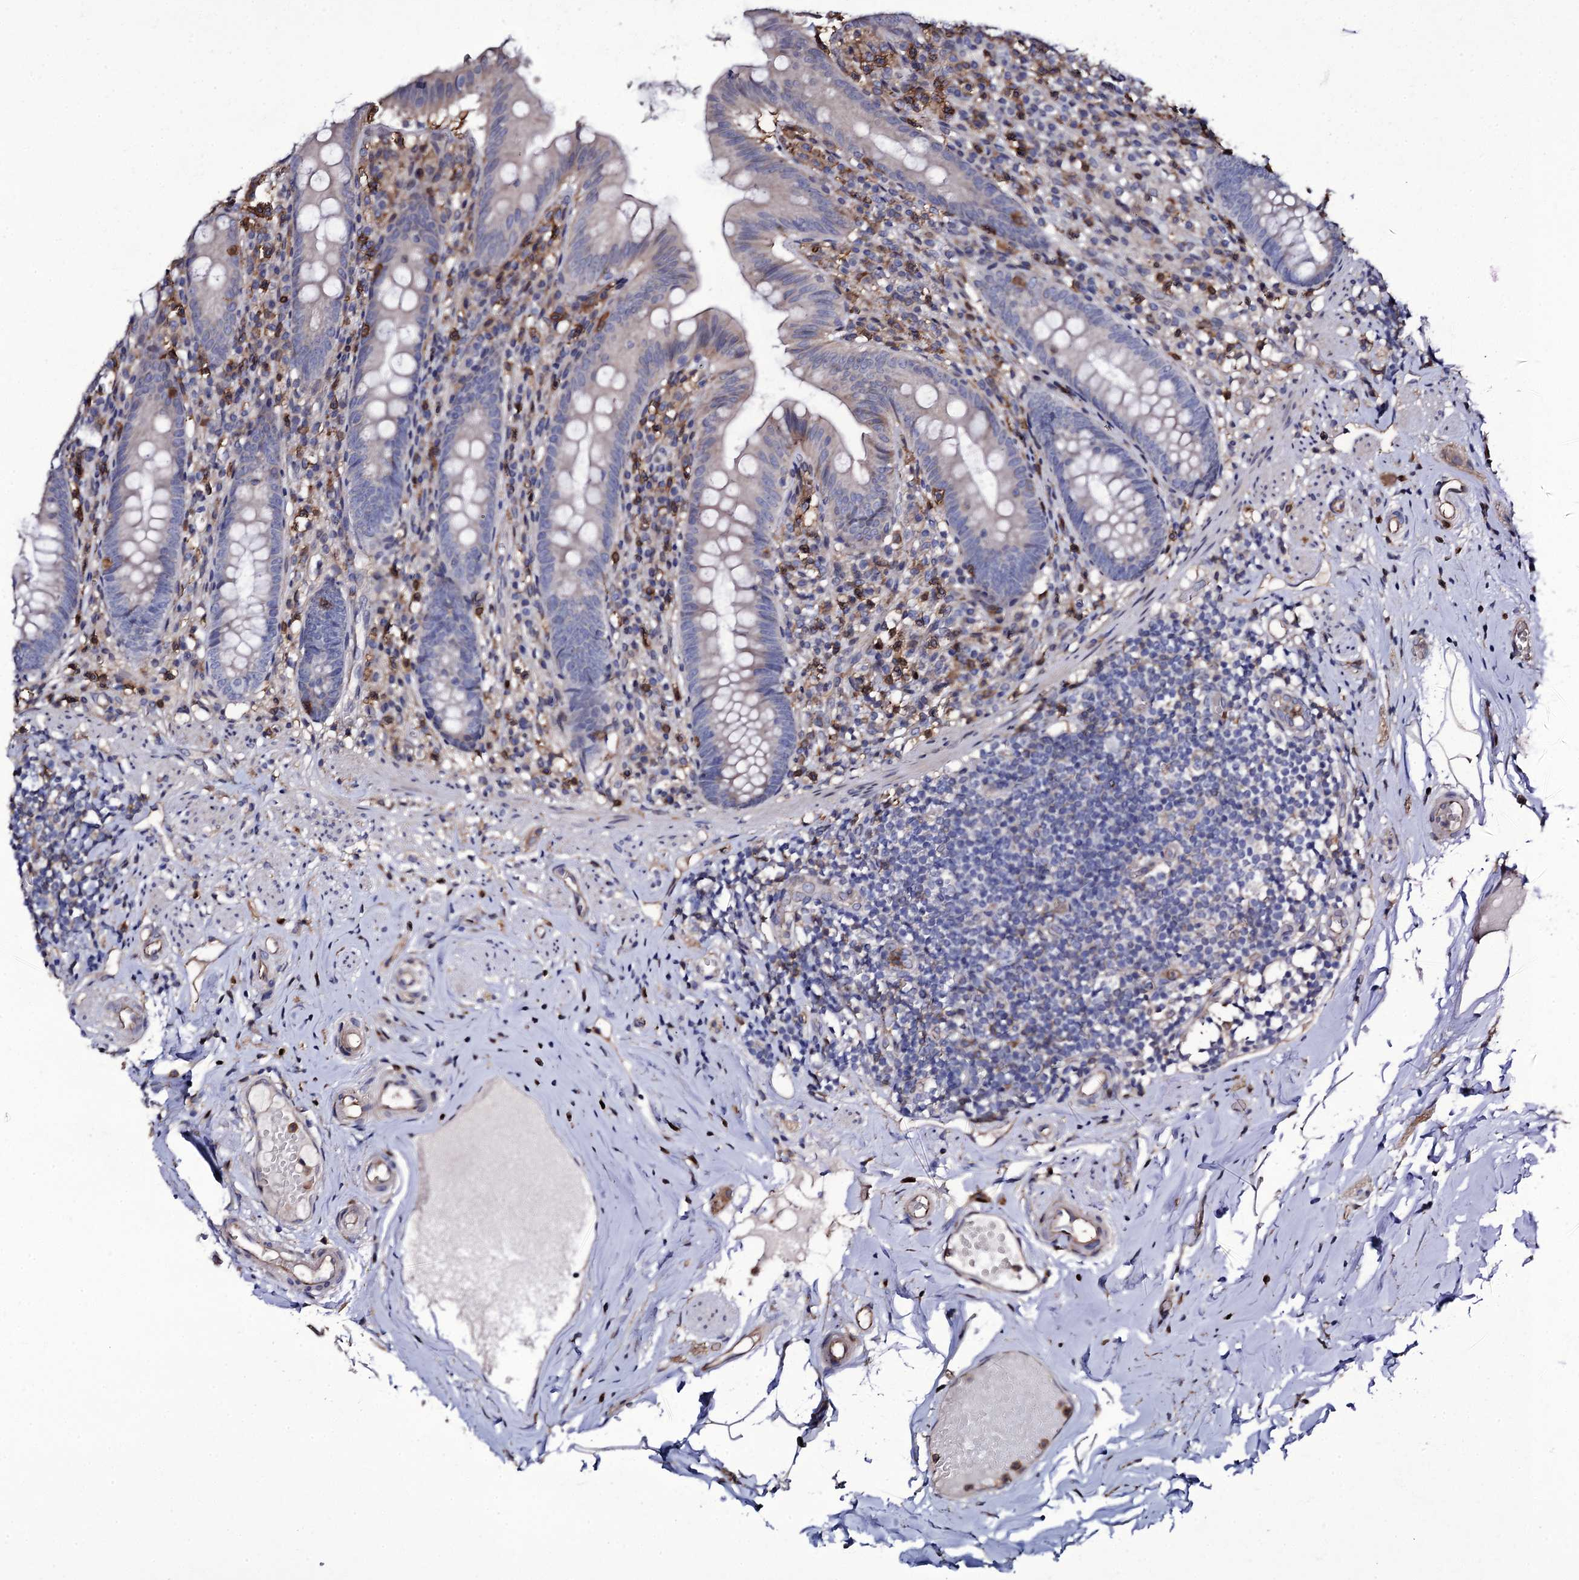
{"staining": {"intensity": "weak", "quantity": "<25%", "location": "cytoplasmic/membranous"}, "tissue": "appendix", "cell_type": "Glandular cells", "image_type": "normal", "snomed": [{"axis": "morphology", "description": "Normal tissue, NOS"}, {"axis": "topography", "description": "Appendix"}], "caption": "Micrograph shows no significant protein staining in glandular cells of unremarkable appendix. (IHC, brightfield microscopy, high magnification).", "gene": "TTC23", "patient": {"sex": "male", "age": 55}}